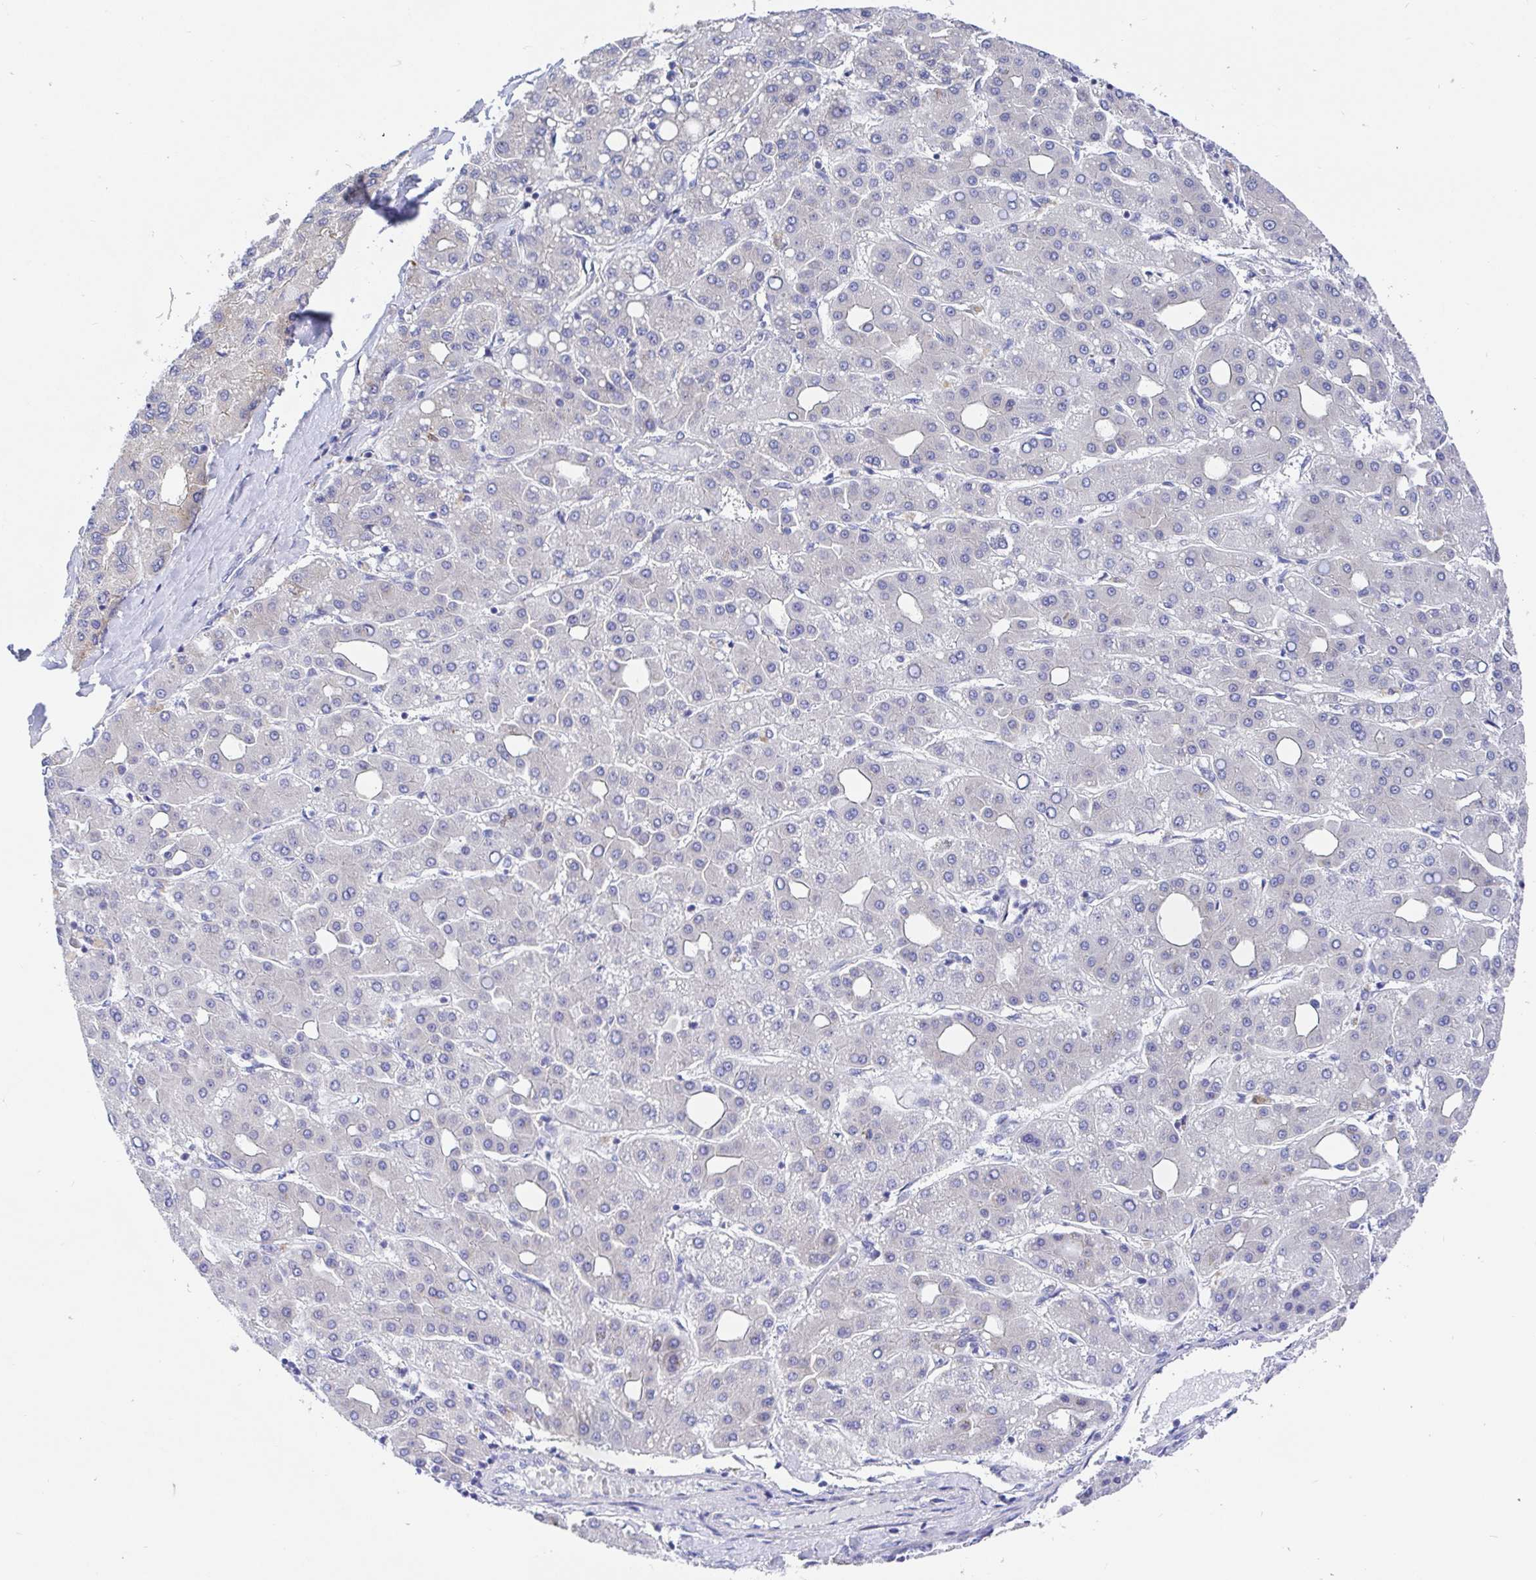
{"staining": {"intensity": "negative", "quantity": "none", "location": "none"}, "tissue": "liver cancer", "cell_type": "Tumor cells", "image_type": "cancer", "snomed": [{"axis": "morphology", "description": "Carcinoma, Hepatocellular, NOS"}, {"axis": "topography", "description": "Liver"}], "caption": "The IHC histopathology image has no significant expression in tumor cells of liver cancer tissue.", "gene": "GOLGA1", "patient": {"sex": "male", "age": 65}}